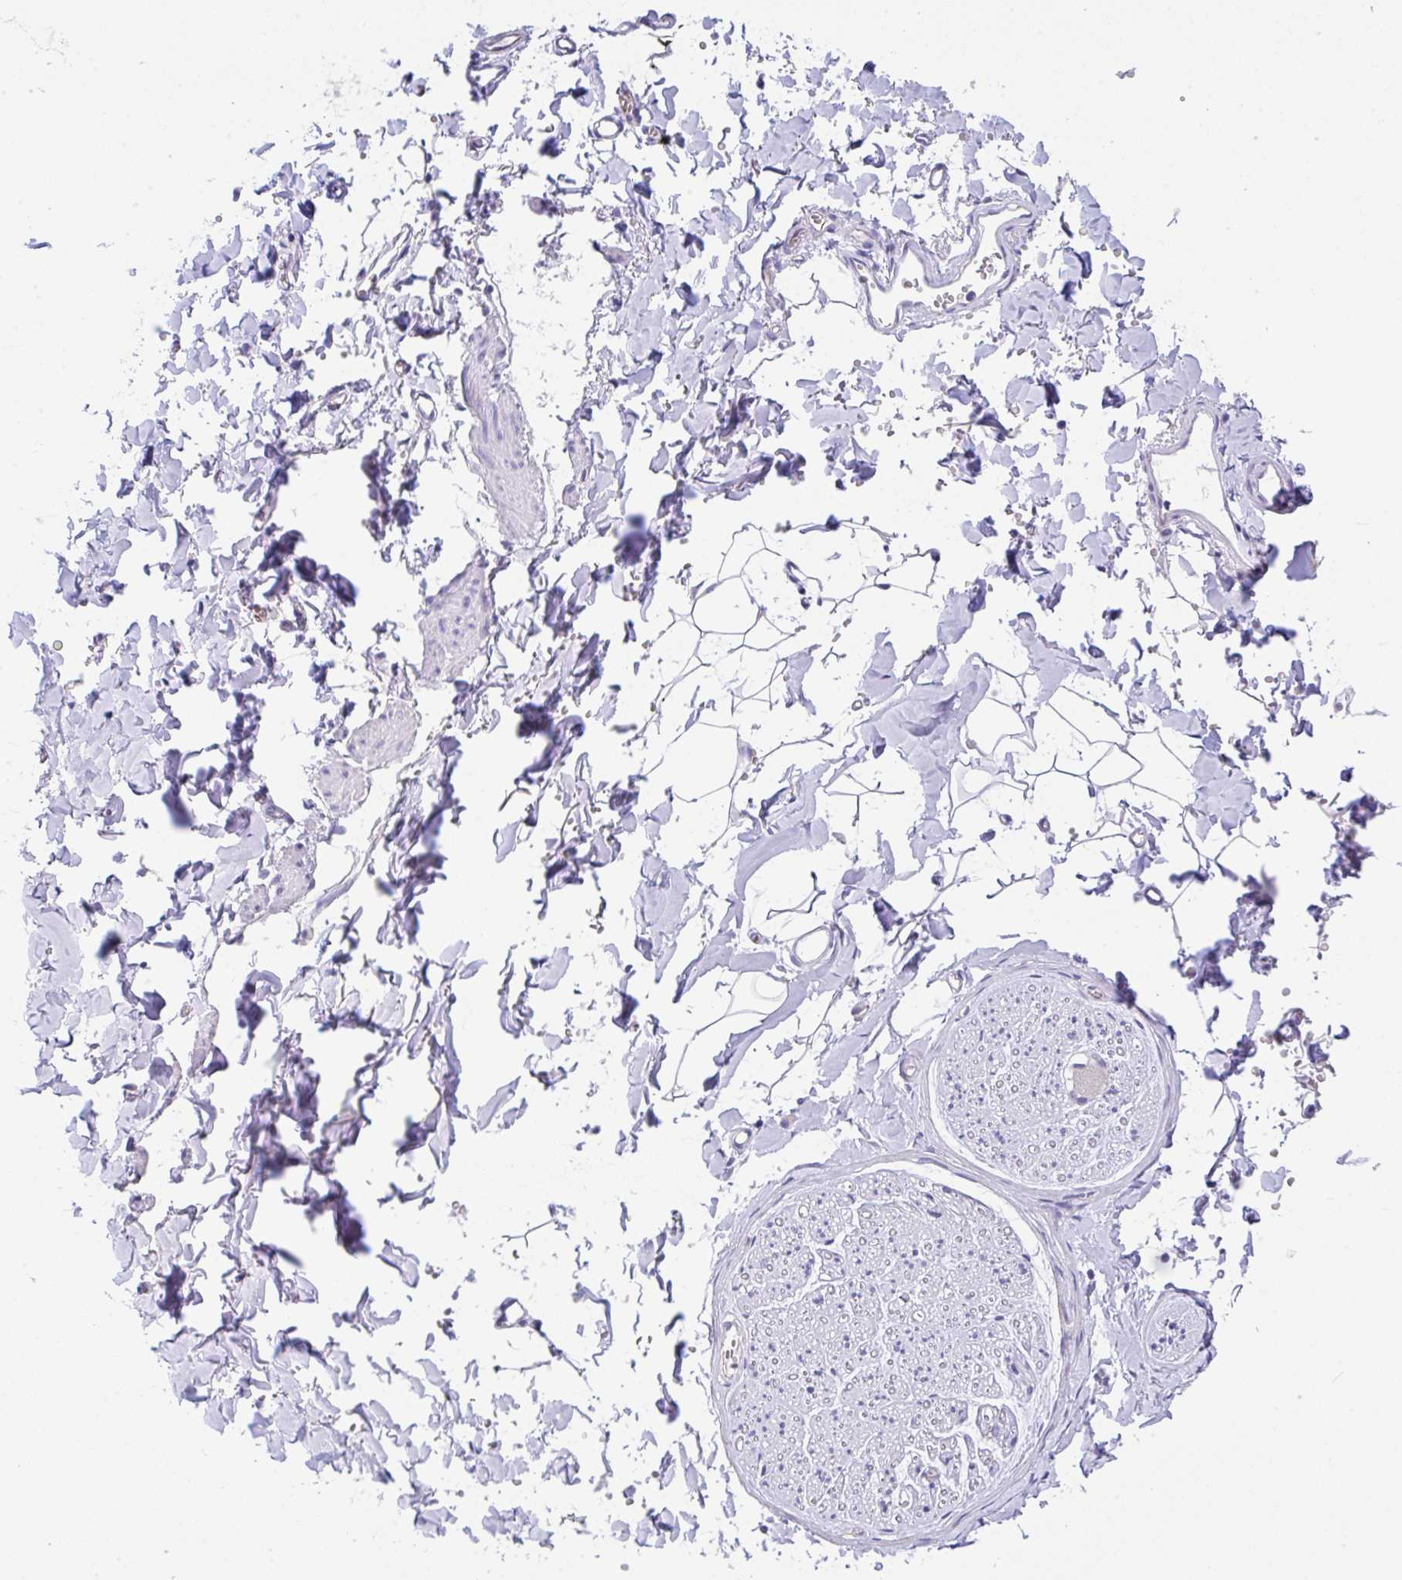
{"staining": {"intensity": "negative", "quantity": "none", "location": "none"}, "tissue": "adipose tissue", "cell_type": "Adipocytes", "image_type": "normal", "snomed": [{"axis": "morphology", "description": "Normal tissue, NOS"}, {"axis": "topography", "description": "Cartilage tissue"}, {"axis": "topography", "description": "Bronchus"}, {"axis": "topography", "description": "Peripheral nerve tissue"}], "caption": "A histopathology image of human adipose tissue is negative for staining in adipocytes. (DAB immunohistochemistry, high magnification).", "gene": "CGNL1", "patient": {"sex": "female", "age": 59}}